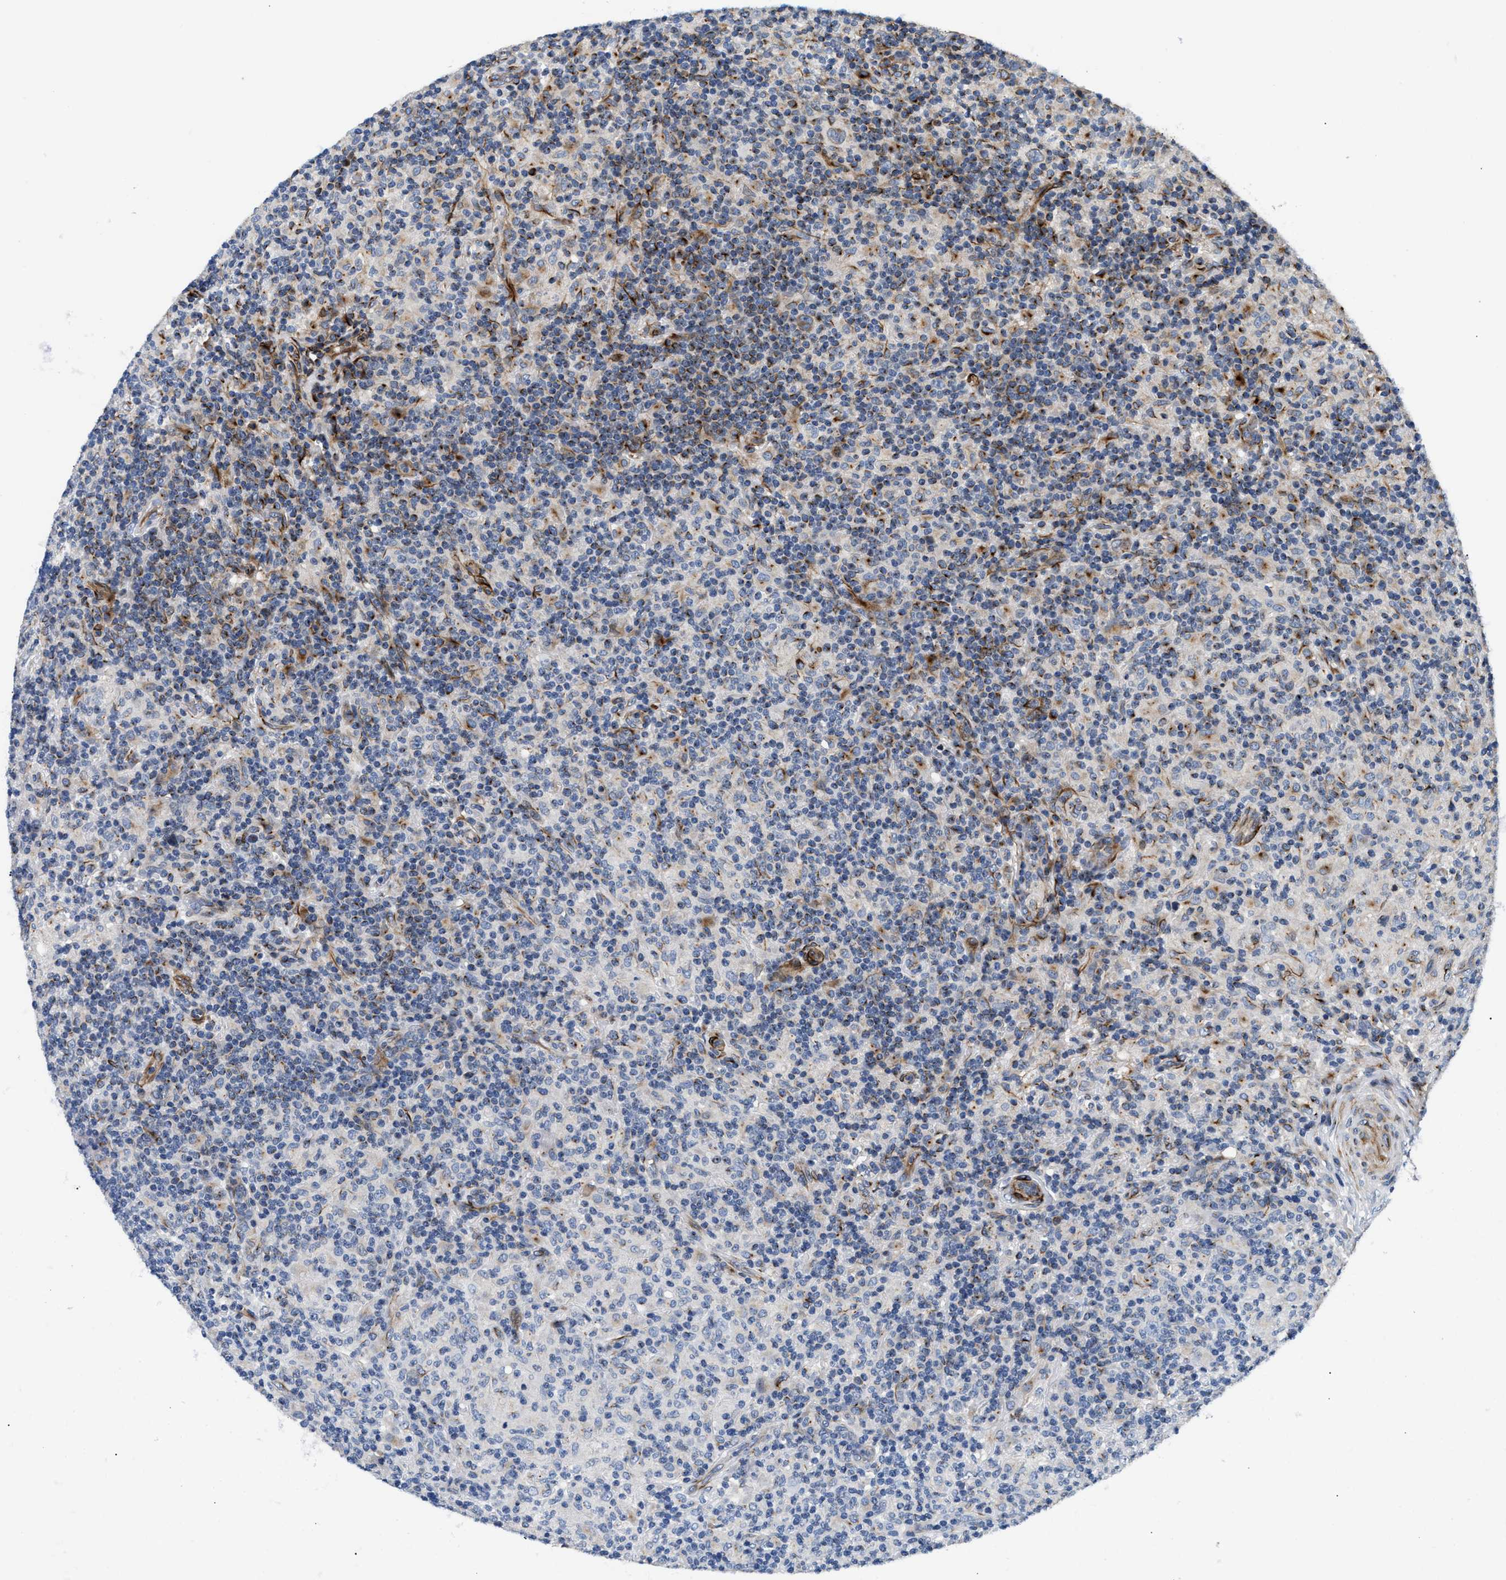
{"staining": {"intensity": "negative", "quantity": "none", "location": "none"}, "tissue": "lymphoma", "cell_type": "Tumor cells", "image_type": "cancer", "snomed": [{"axis": "morphology", "description": "Hodgkin's disease, NOS"}, {"axis": "topography", "description": "Lymph node"}], "caption": "Lymphoma stained for a protein using immunohistochemistry shows no positivity tumor cells.", "gene": "IL17RC", "patient": {"sex": "male", "age": 70}}